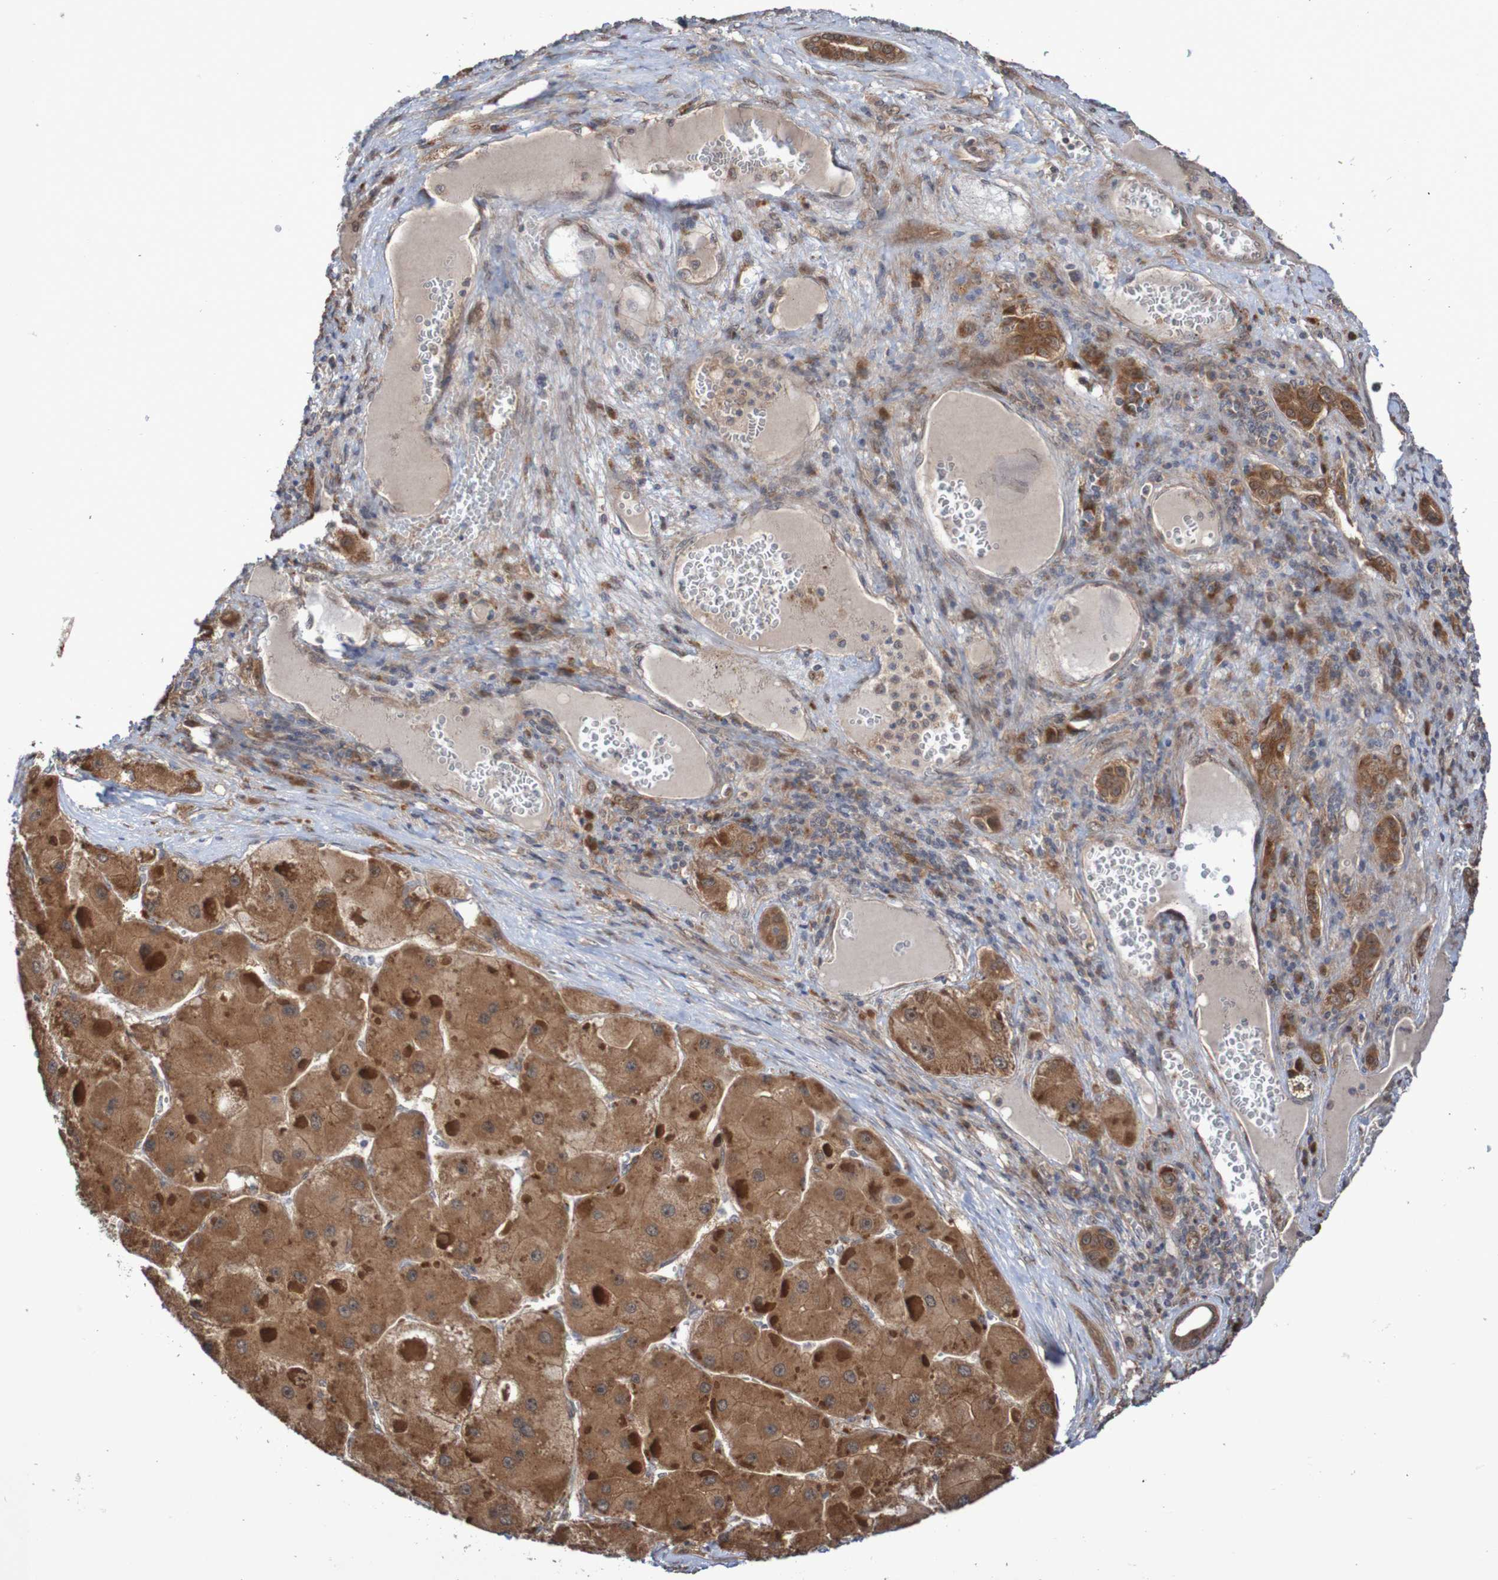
{"staining": {"intensity": "moderate", "quantity": ">75%", "location": "cytoplasmic/membranous"}, "tissue": "liver cancer", "cell_type": "Tumor cells", "image_type": "cancer", "snomed": [{"axis": "morphology", "description": "Carcinoma, Hepatocellular, NOS"}, {"axis": "topography", "description": "Liver"}], "caption": "Liver cancer (hepatocellular carcinoma) stained for a protein (brown) displays moderate cytoplasmic/membranous positive staining in about >75% of tumor cells.", "gene": "PHPT1", "patient": {"sex": "female", "age": 73}}